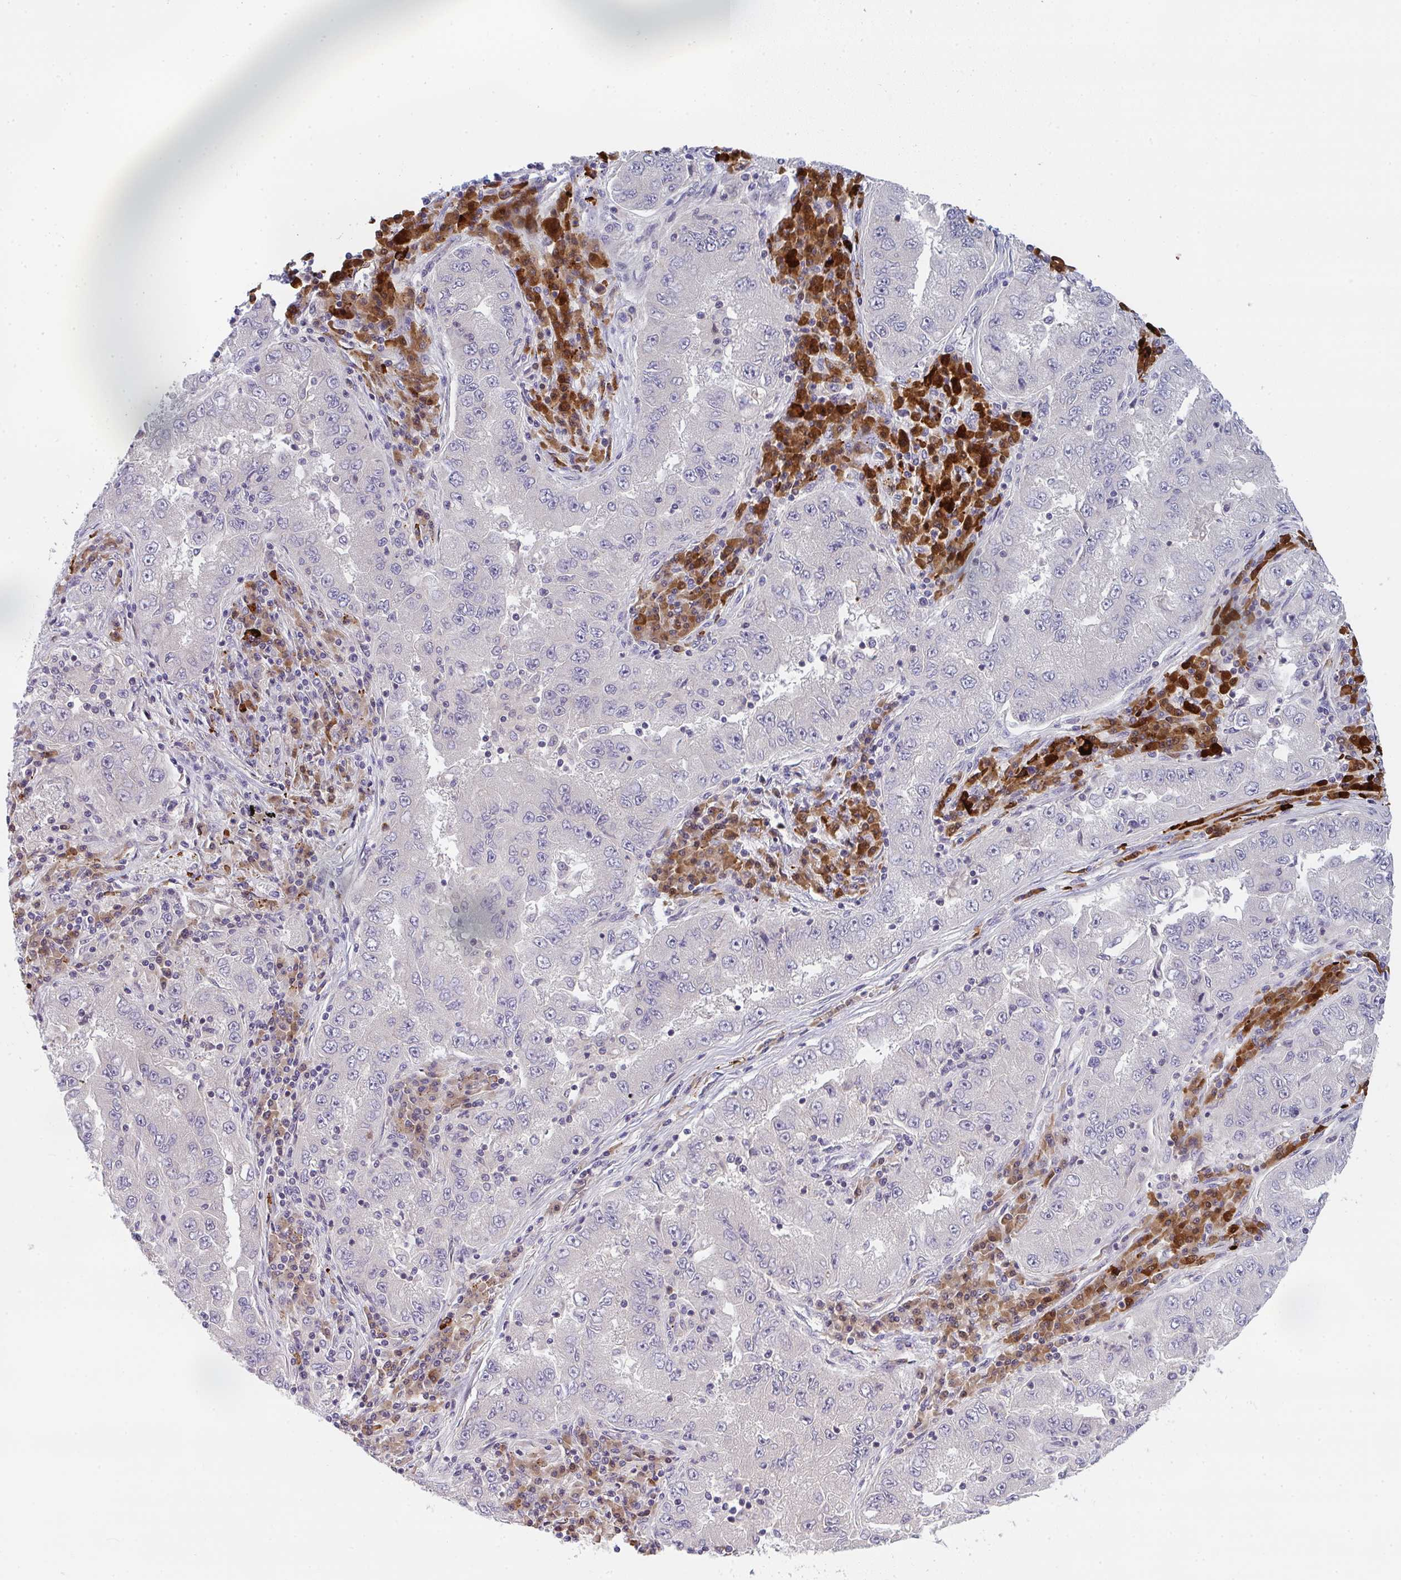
{"staining": {"intensity": "negative", "quantity": "none", "location": "none"}, "tissue": "lung cancer", "cell_type": "Tumor cells", "image_type": "cancer", "snomed": [{"axis": "morphology", "description": "Adenocarcinoma, NOS"}, {"axis": "morphology", "description": "Adenocarcinoma primary or metastatic"}, {"axis": "topography", "description": "Lung"}], "caption": "Immunohistochemical staining of human lung cancer (adenocarcinoma) shows no significant expression in tumor cells. The staining was performed using DAB to visualize the protein expression in brown, while the nuclei were stained in blue with hematoxylin (Magnification: 20x).", "gene": "CACNA1S", "patient": {"sex": "male", "age": 74}}